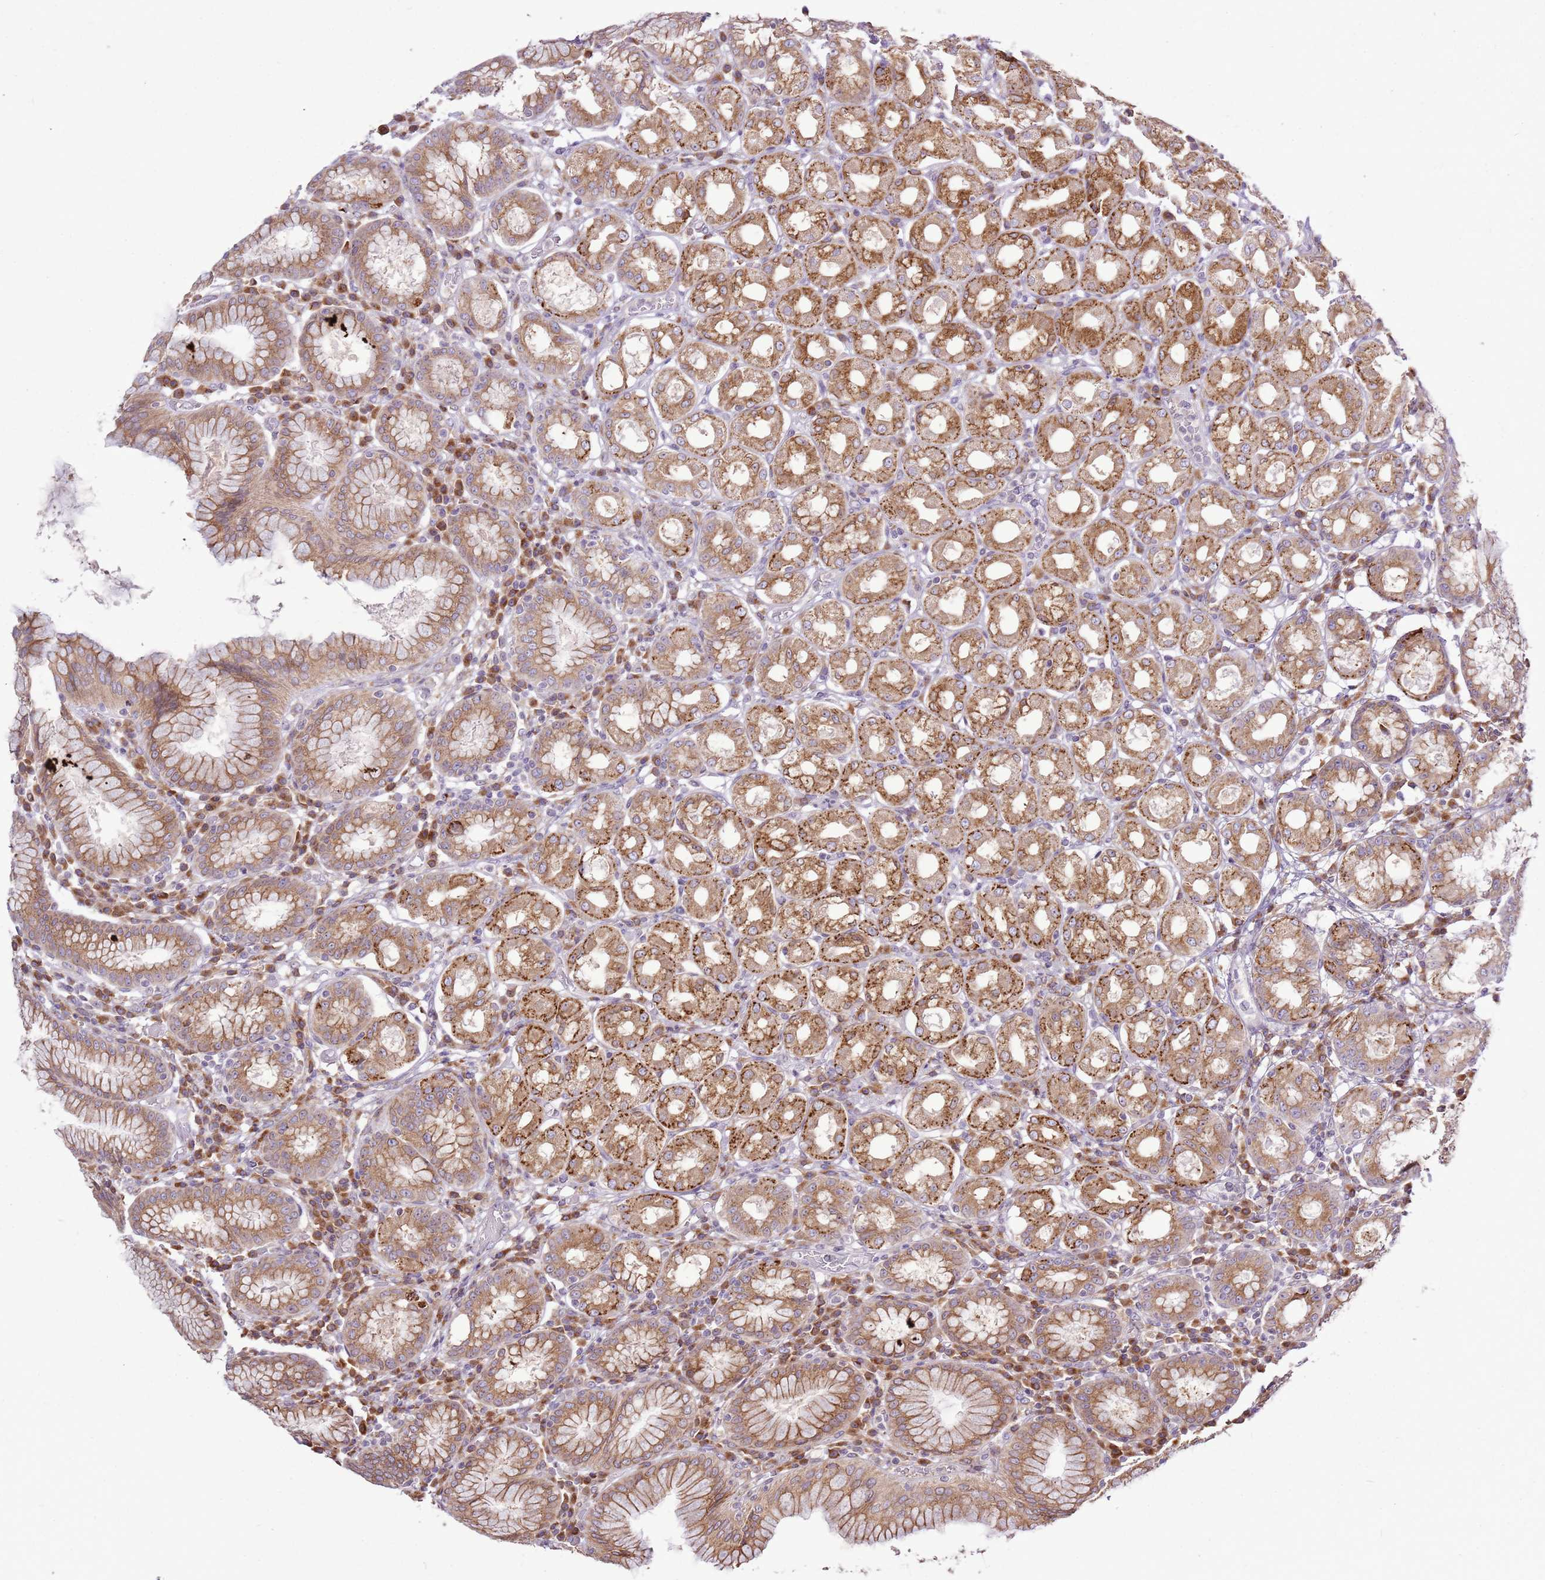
{"staining": {"intensity": "moderate", "quantity": ">75%", "location": "cytoplasmic/membranous"}, "tissue": "stomach", "cell_type": "Glandular cells", "image_type": "normal", "snomed": [{"axis": "morphology", "description": "Normal tissue, NOS"}, {"axis": "topography", "description": "Stomach"}, {"axis": "topography", "description": "Stomach, lower"}], "caption": "Glandular cells reveal medium levels of moderate cytoplasmic/membranous staining in about >75% of cells in unremarkable stomach.", "gene": "TMED10", "patient": {"sex": "female", "age": 56}}